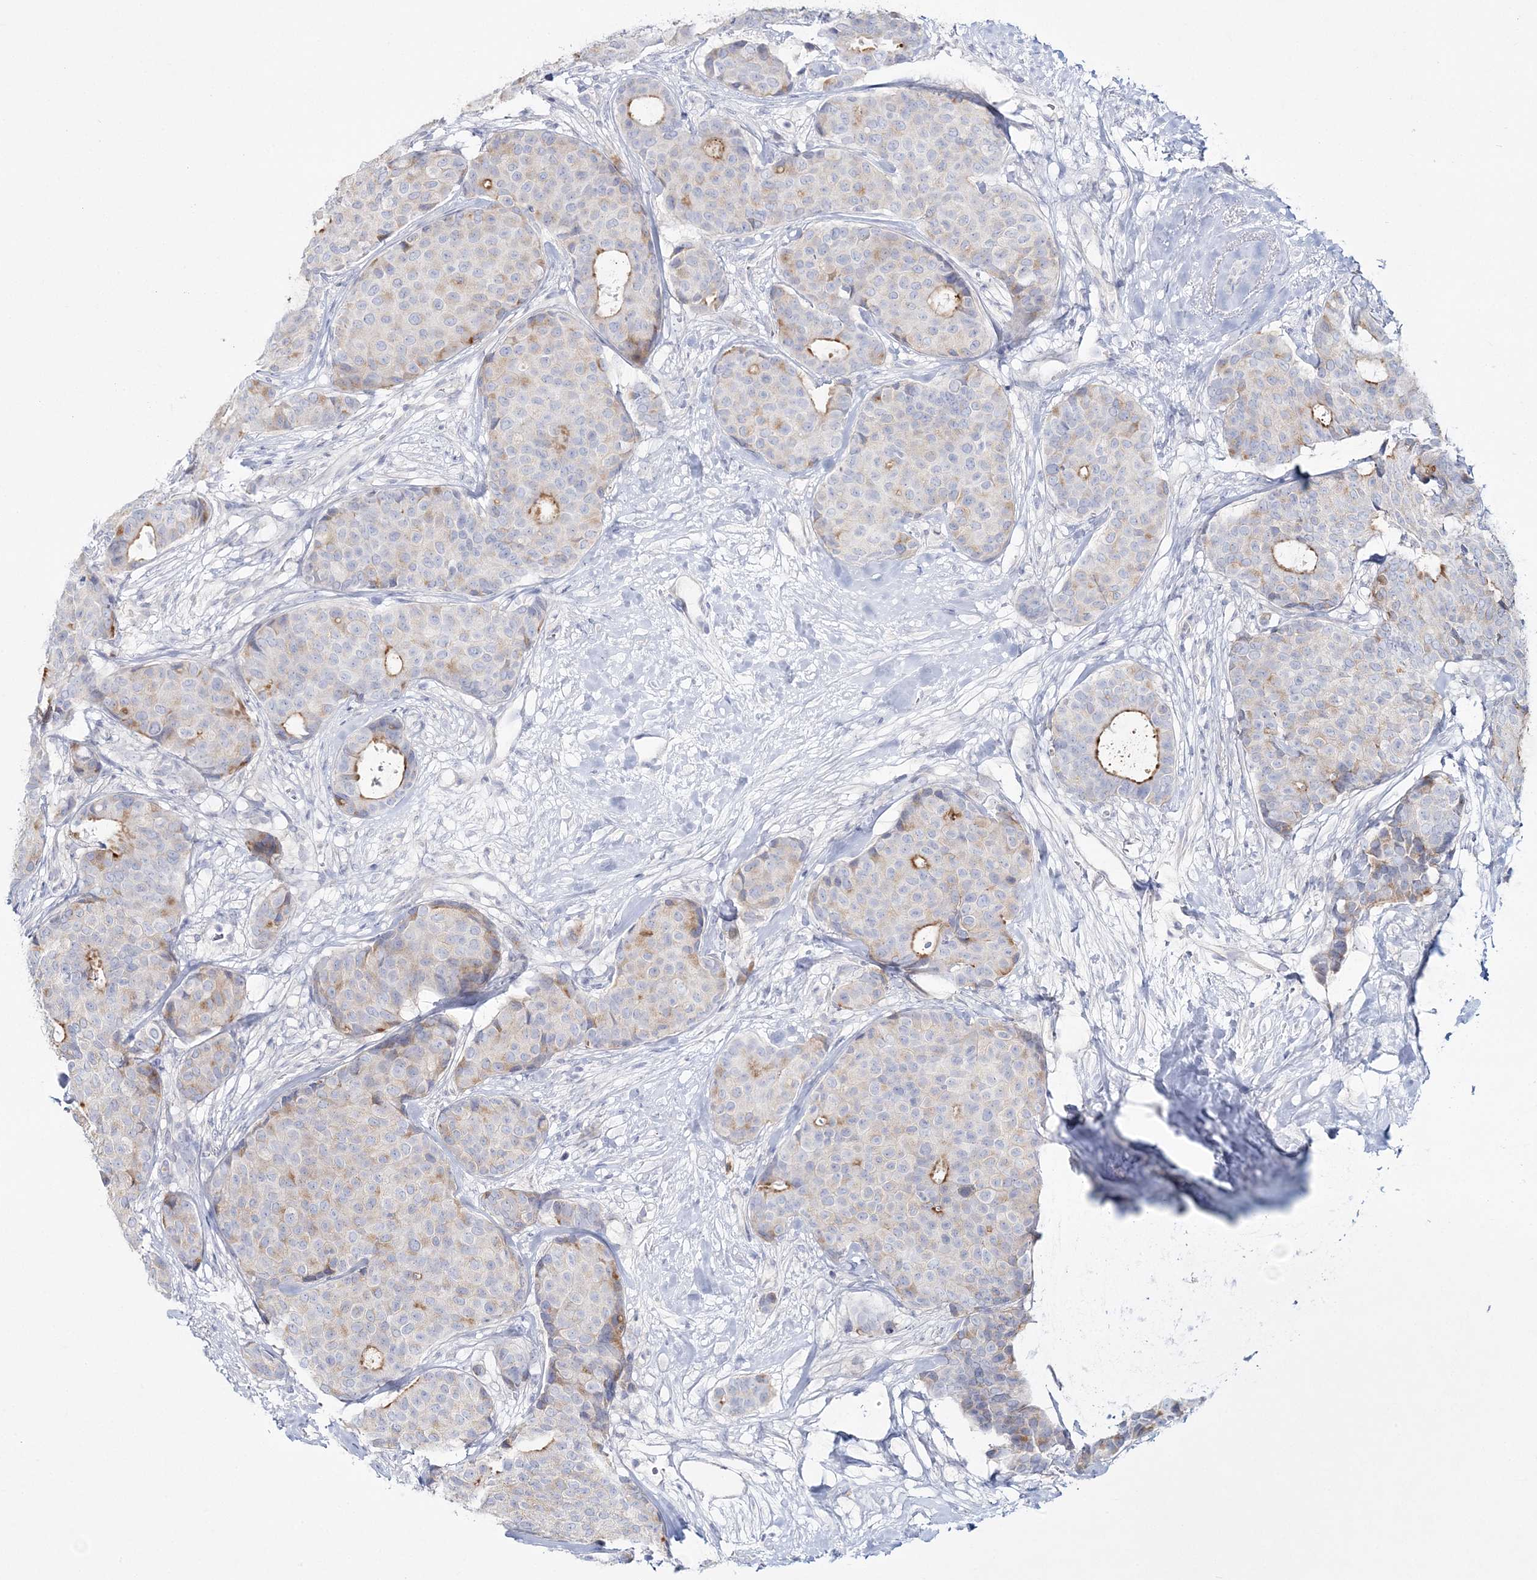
{"staining": {"intensity": "moderate", "quantity": "<25%", "location": "cytoplasmic/membranous"}, "tissue": "breast cancer", "cell_type": "Tumor cells", "image_type": "cancer", "snomed": [{"axis": "morphology", "description": "Duct carcinoma"}, {"axis": "topography", "description": "Breast"}], "caption": "A high-resolution histopathology image shows immunohistochemistry staining of breast intraductal carcinoma, which shows moderate cytoplasmic/membranous expression in approximately <25% of tumor cells.", "gene": "WDSUB1", "patient": {"sex": "female", "age": 75}}